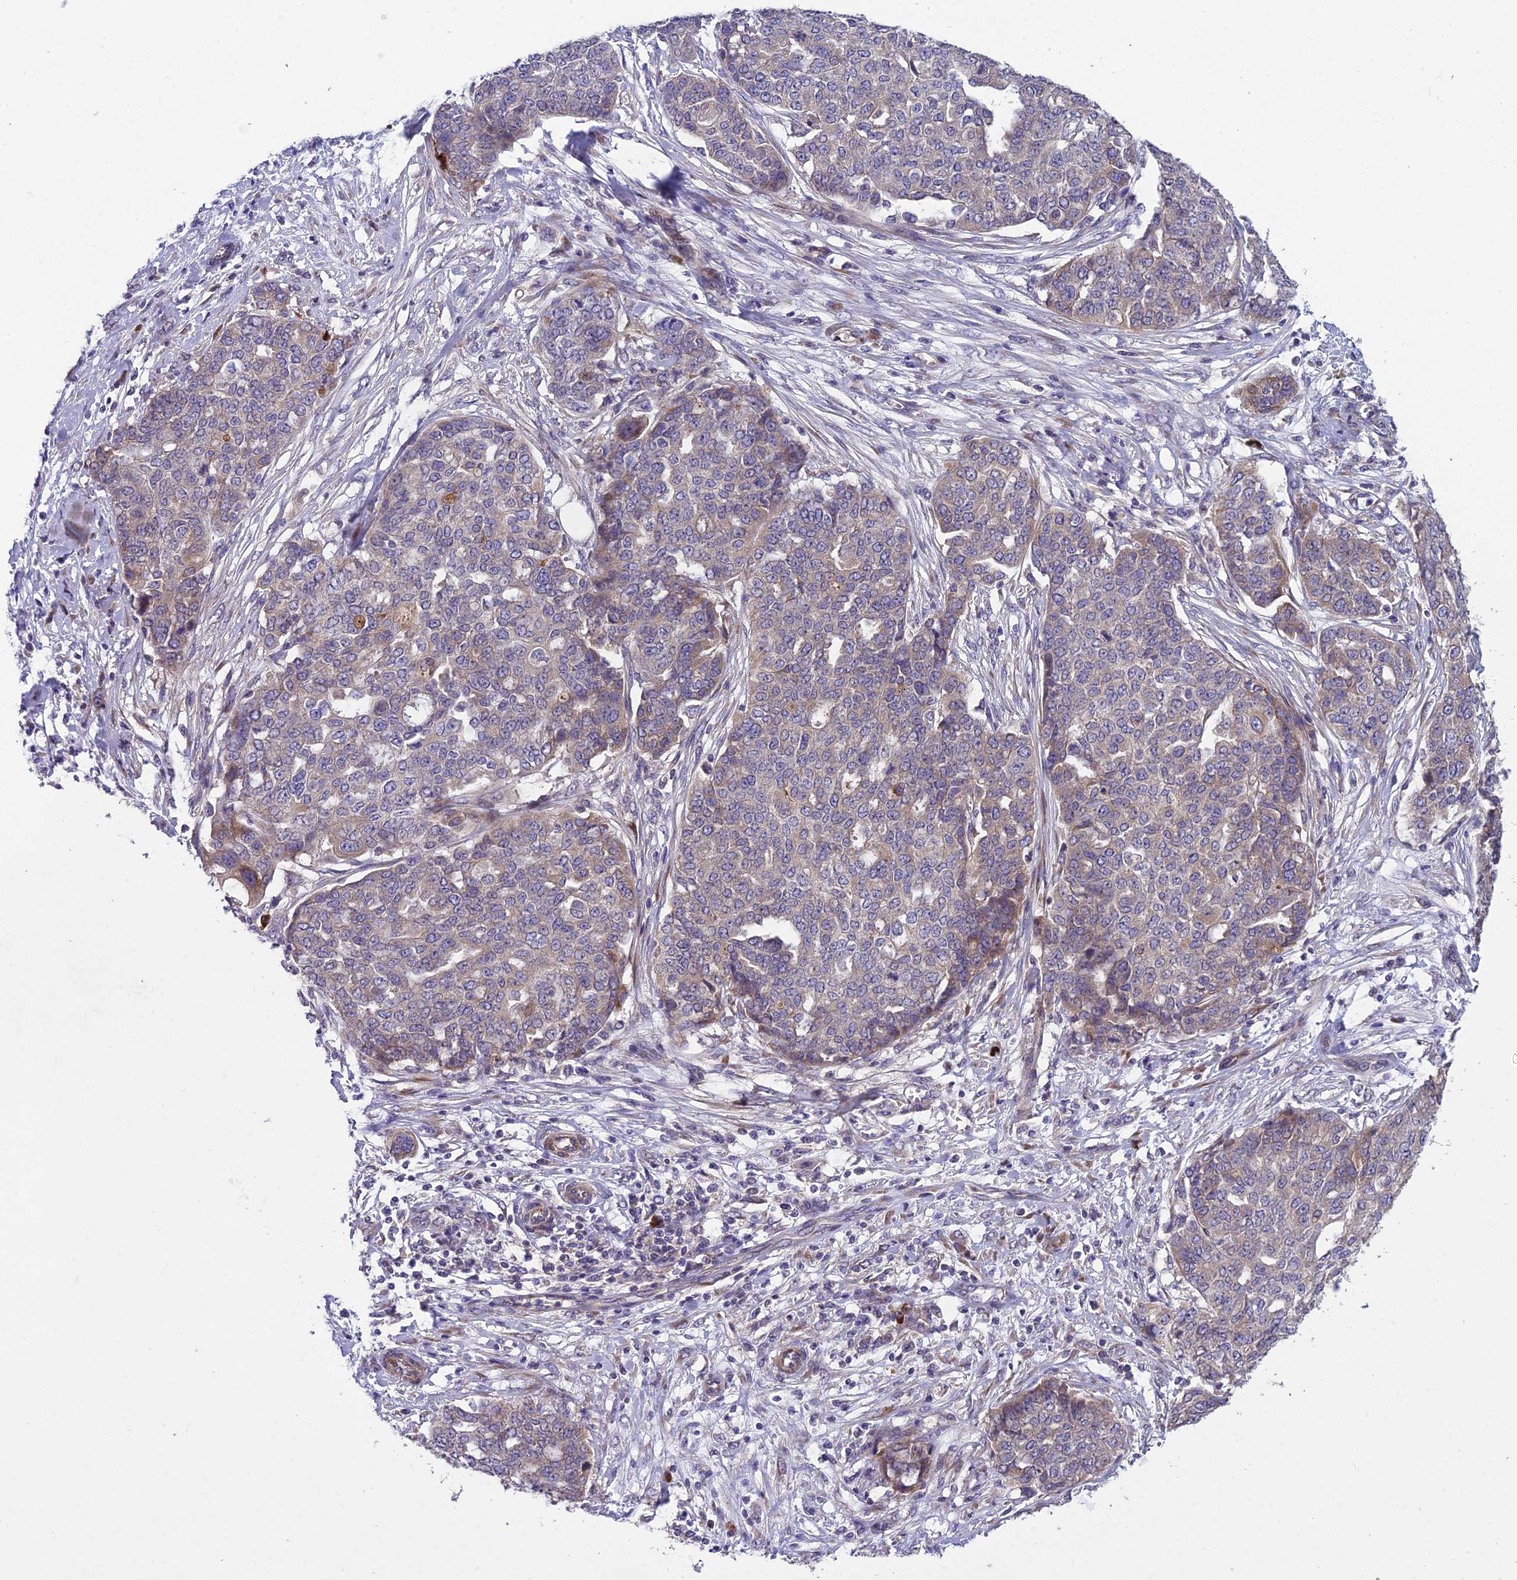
{"staining": {"intensity": "weak", "quantity": "25%-75%", "location": "cytoplasmic/membranous"}, "tissue": "ovarian cancer", "cell_type": "Tumor cells", "image_type": "cancer", "snomed": [{"axis": "morphology", "description": "Cystadenocarcinoma, serous, NOS"}, {"axis": "topography", "description": "Soft tissue"}, {"axis": "topography", "description": "Ovary"}], "caption": "Immunohistochemistry of human serous cystadenocarcinoma (ovarian) displays low levels of weak cytoplasmic/membranous positivity in approximately 25%-75% of tumor cells. Nuclei are stained in blue.", "gene": "ADIPOR2", "patient": {"sex": "female", "age": 57}}